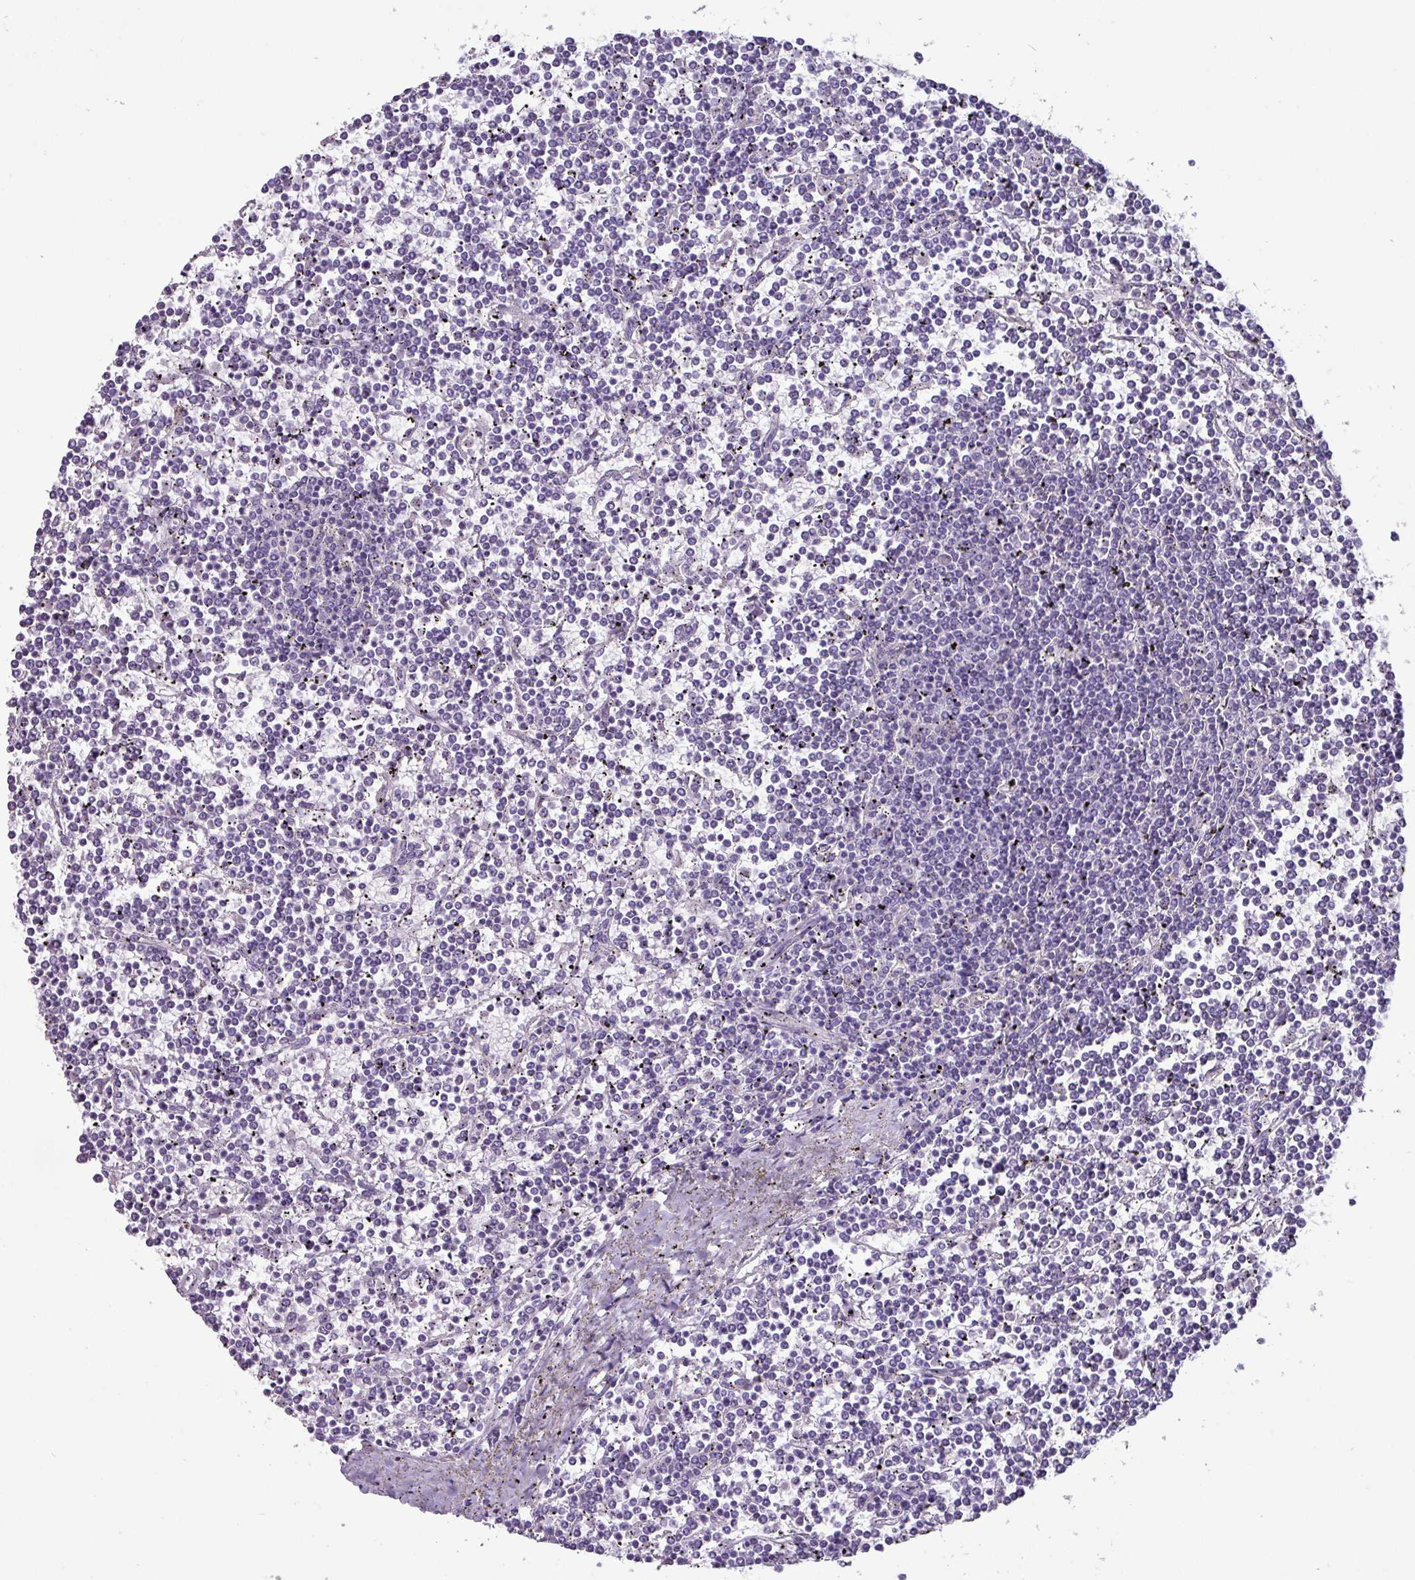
{"staining": {"intensity": "negative", "quantity": "none", "location": "none"}, "tissue": "lymphoma", "cell_type": "Tumor cells", "image_type": "cancer", "snomed": [{"axis": "morphology", "description": "Malignant lymphoma, non-Hodgkin's type, Low grade"}, {"axis": "topography", "description": "Spleen"}], "caption": "A photomicrograph of lymphoma stained for a protein shows no brown staining in tumor cells. The staining is performed using DAB (3,3'-diaminobenzidine) brown chromogen with nuclei counter-stained in using hematoxylin.", "gene": "GSTA3", "patient": {"sex": "female", "age": 19}}